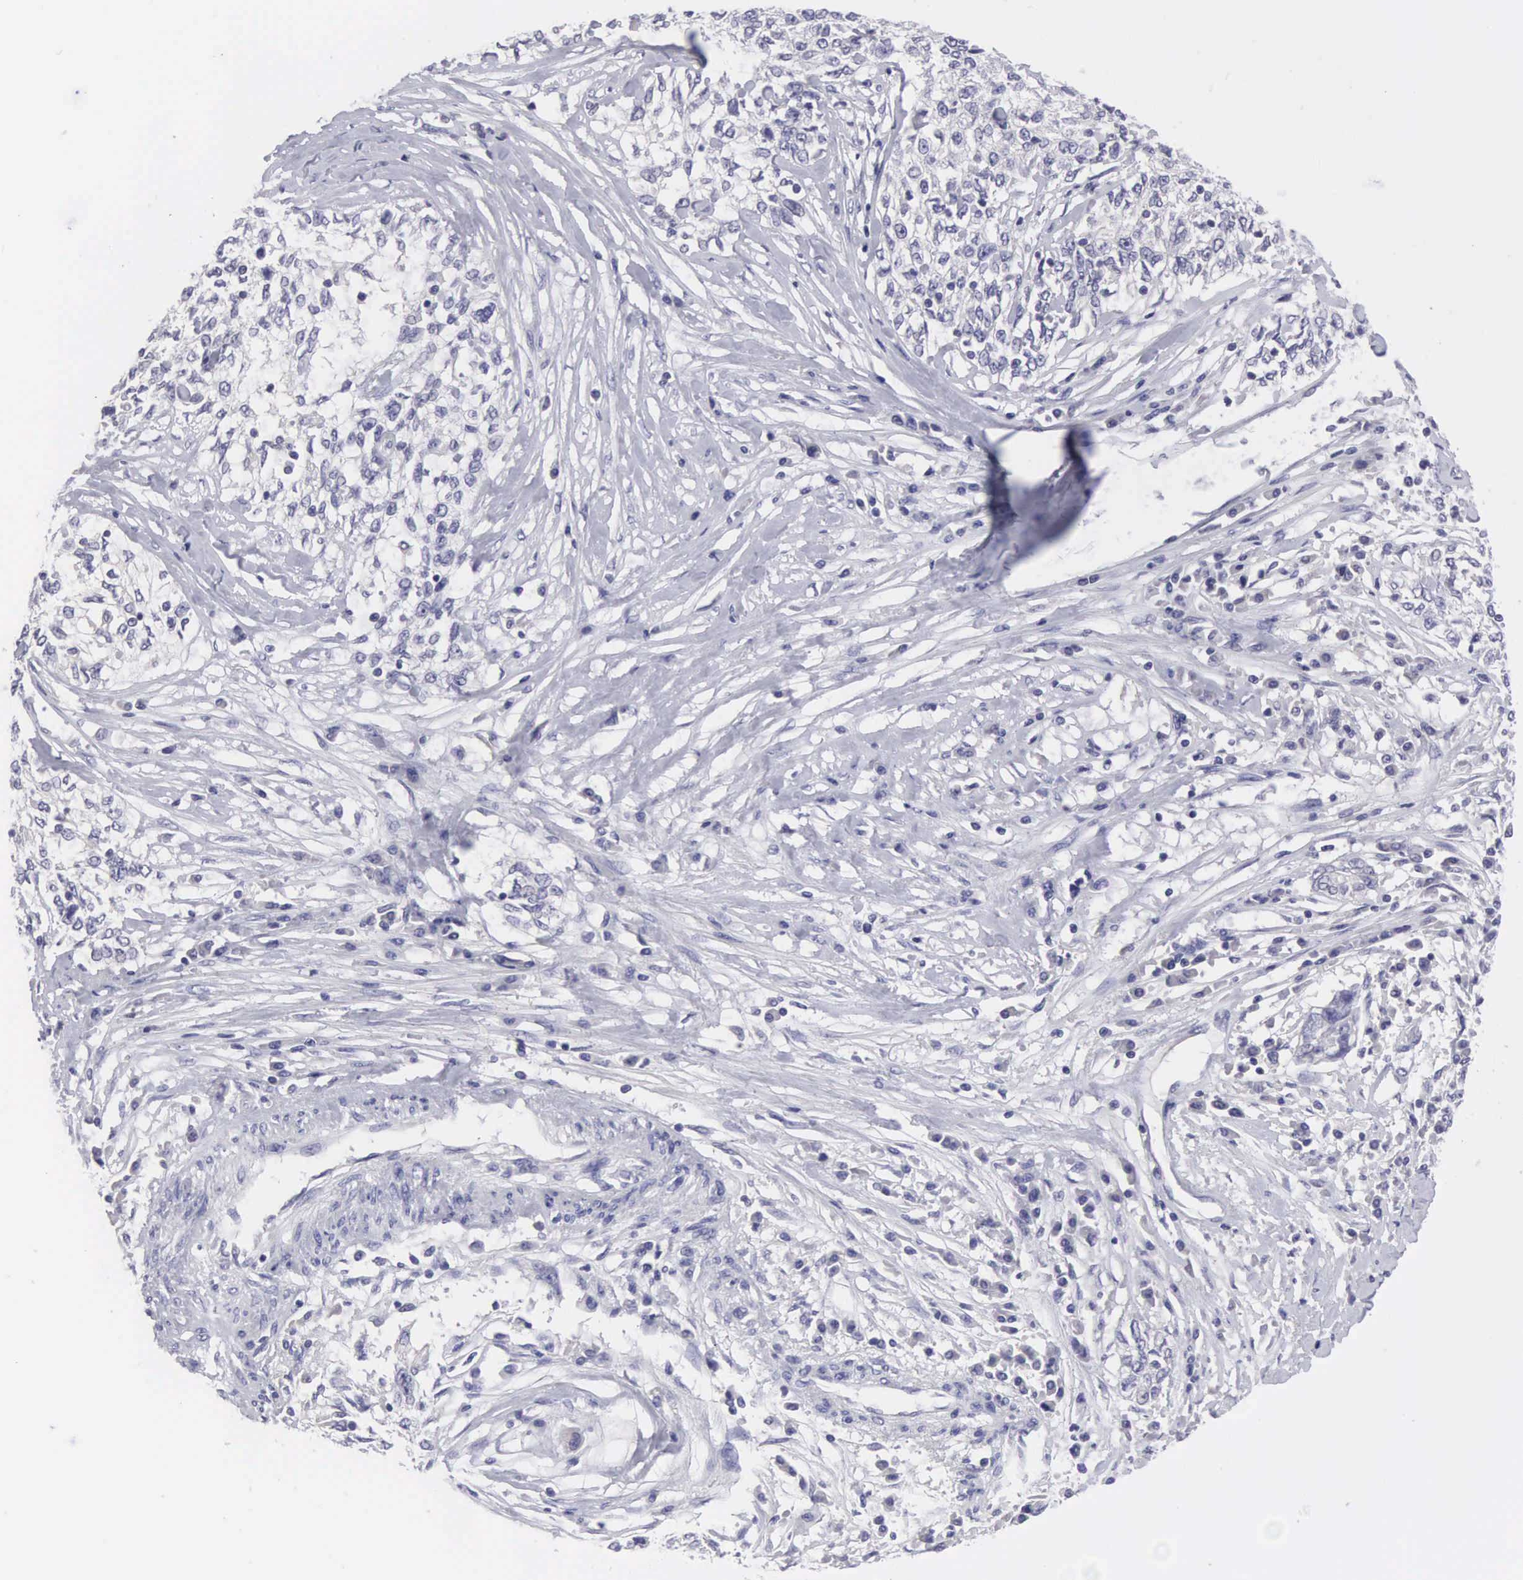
{"staining": {"intensity": "negative", "quantity": "none", "location": "none"}, "tissue": "cervical cancer", "cell_type": "Tumor cells", "image_type": "cancer", "snomed": [{"axis": "morphology", "description": "Squamous cell carcinoma, NOS"}, {"axis": "topography", "description": "Cervix"}], "caption": "Human cervical squamous cell carcinoma stained for a protein using immunohistochemistry shows no staining in tumor cells.", "gene": "SLITRK4", "patient": {"sex": "female", "age": 57}}